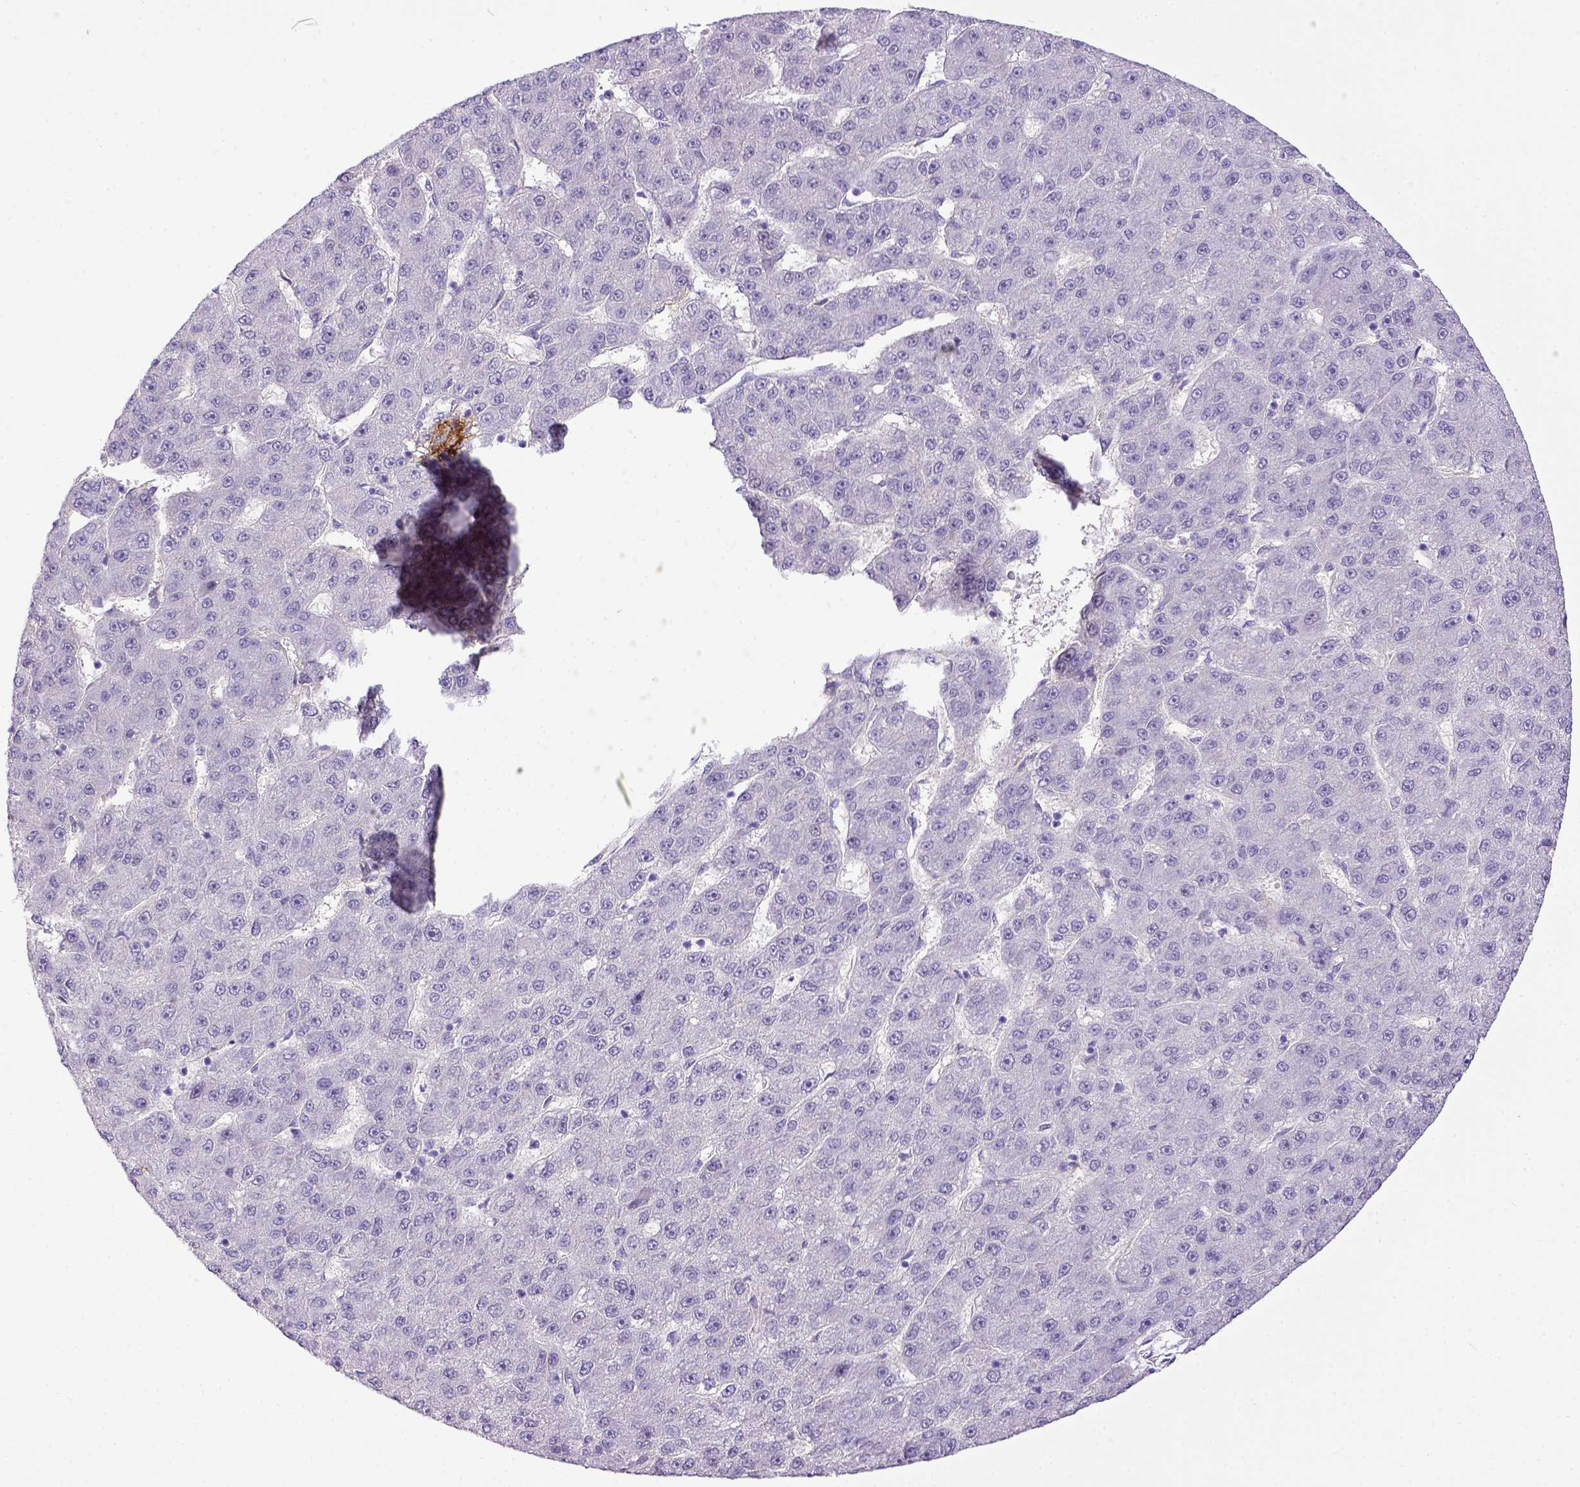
{"staining": {"intensity": "negative", "quantity": "none", "location": "none"}, "tissue": "liver cancer", "cell_type": "Tumor cells", "image_type": "cancer", "snomed": [{"axis": "morphology", "description": "Carcinoma, Hepatocellular, NOS"}, {"axis": "topography", "description": "Liver"}], "caption": "There is no significant staining in tumor cells of liver cancer (hepatocellular carcinoma). (Brightfield microscopy of DAB IHC at high magnification).", "gene": "CD40", "patient": {"sex": "male", "age": 67}}